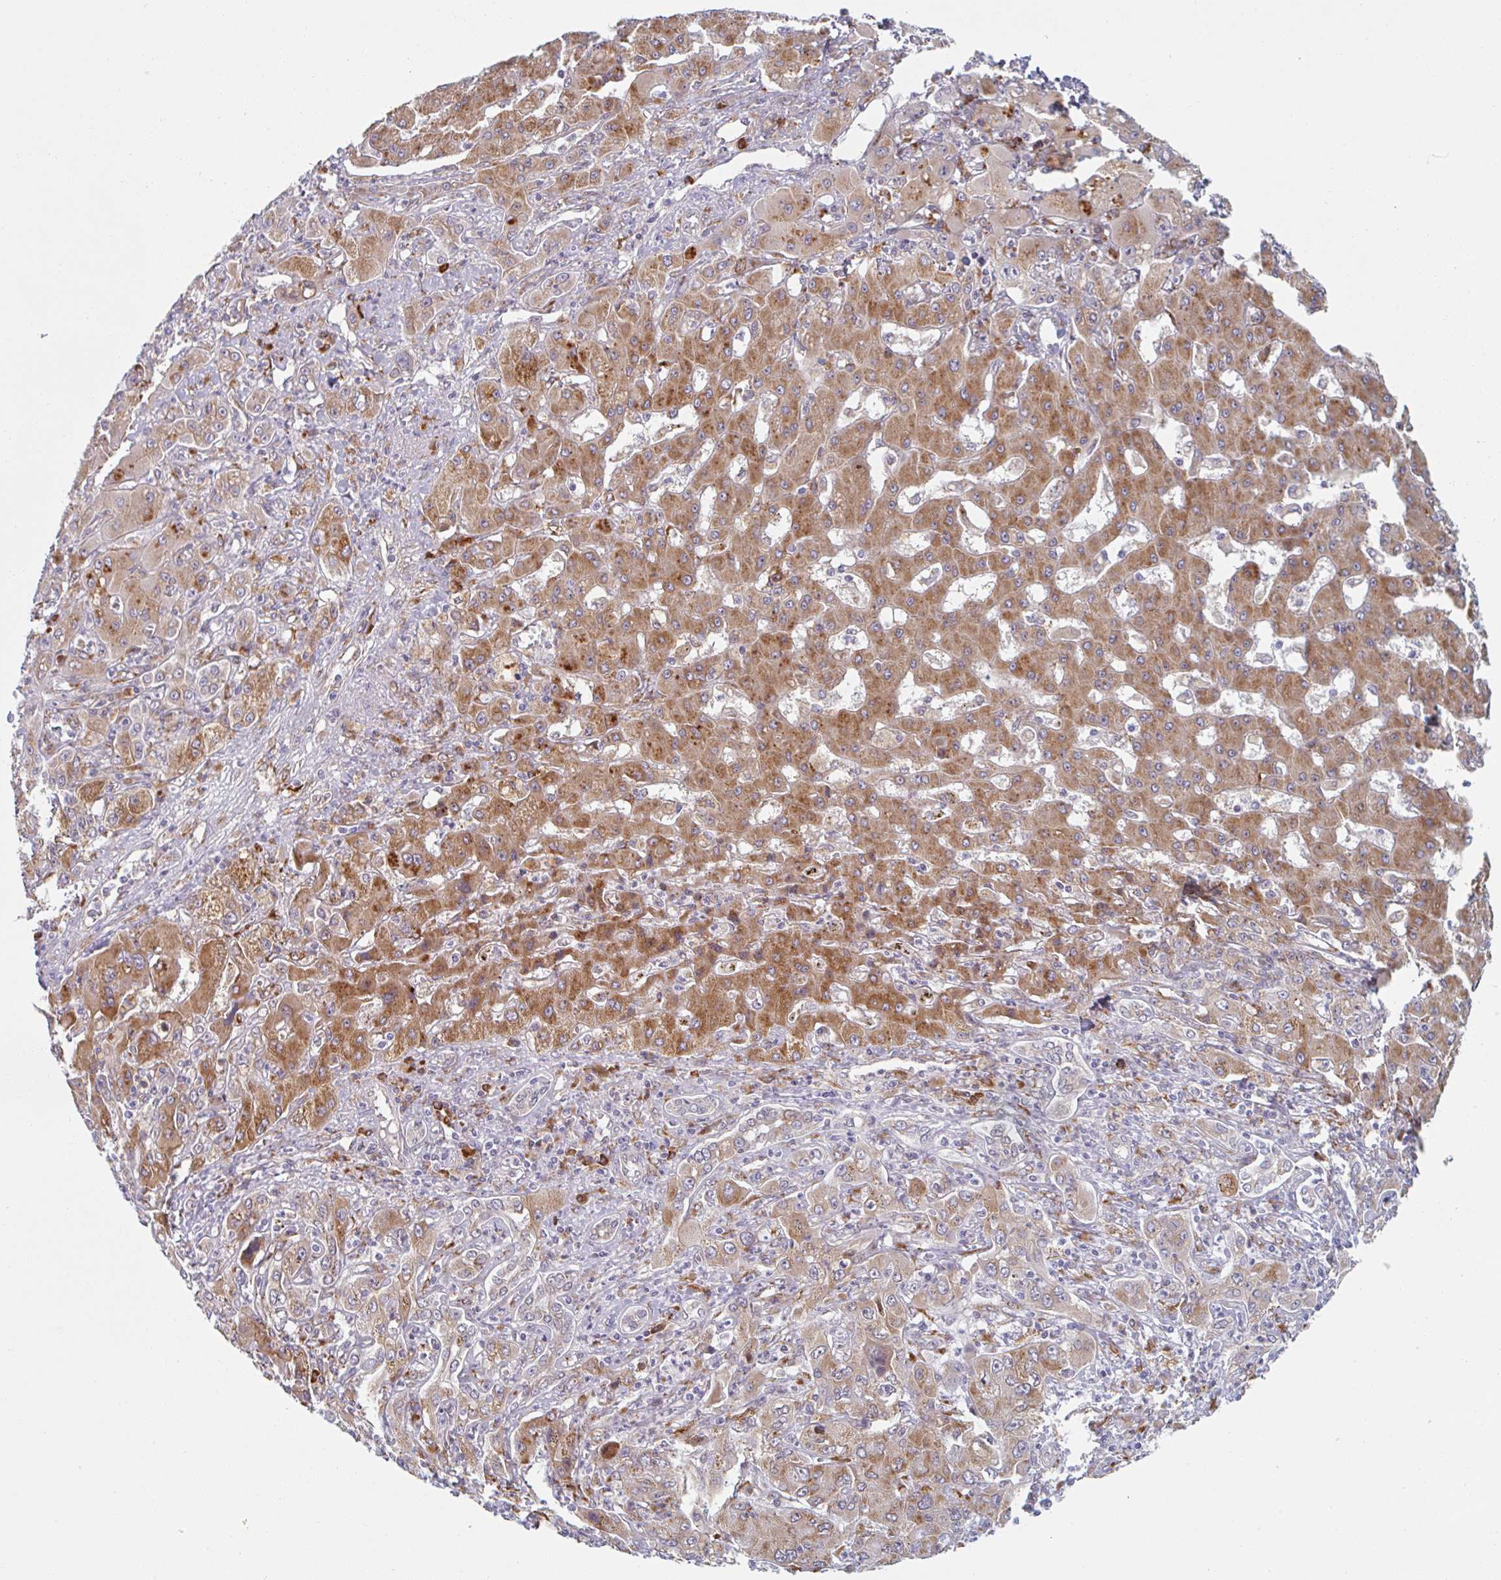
{"staining": {"intensity": "weak", "quantity": ">75%", "location": "cytoplasmic/membranous"}, "tissue": "liver cancer", "cell_type": "Tumor cells", "image_type": "cancer", "snomed": [{"axis": "morphology", "description": "Cholangiocarcinoma"}, {"axis": "topography", "description": "Liver"}], "caption": "Protein staining of liver cancer (cholangiocarcinoma) tissue reveals weak cytoplasmic/membranous staining in approximately >75% of tumor cells.", "gene": "TRAPPC10", "patient": {"sex": "male", "age": 67}}